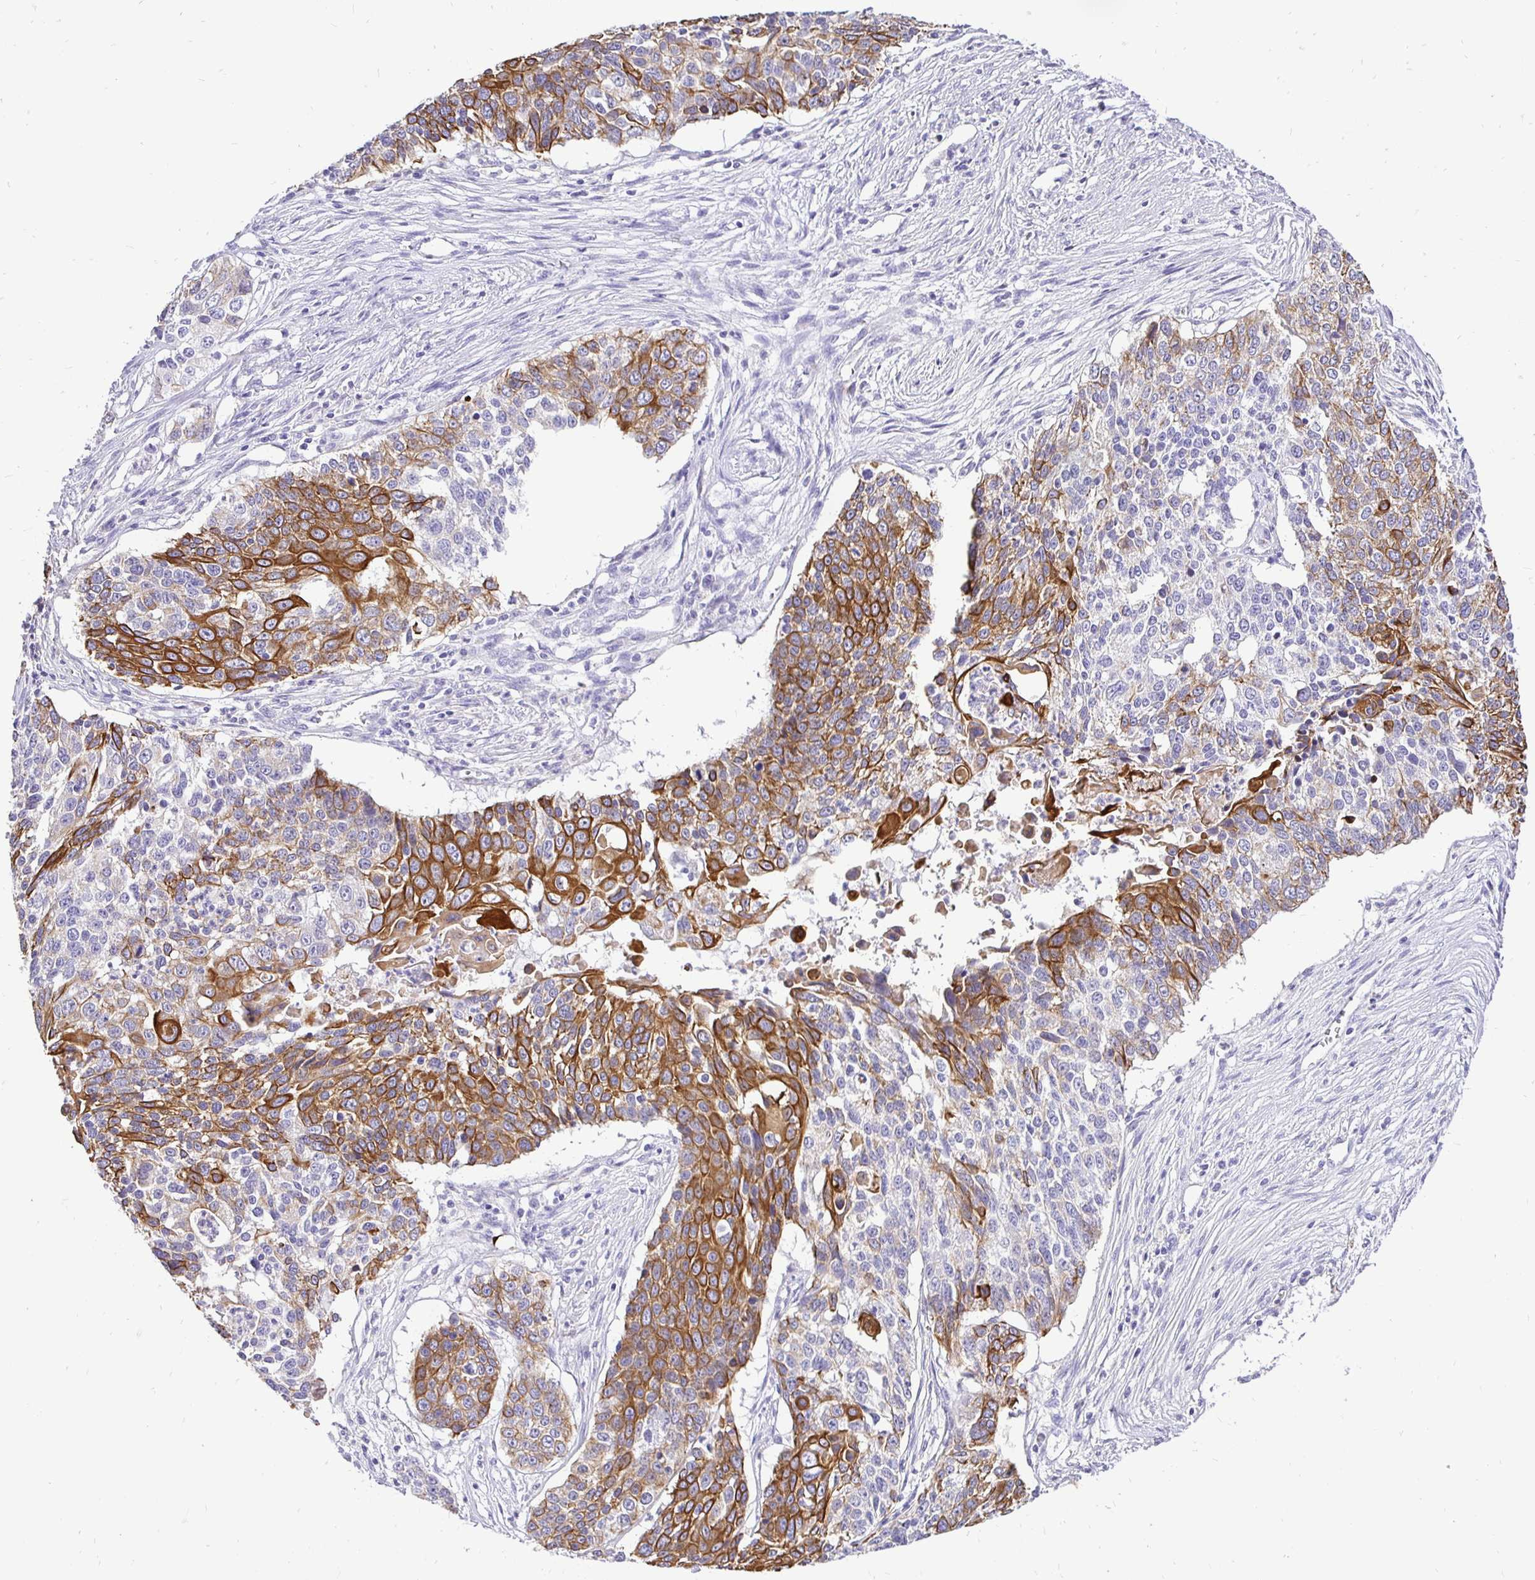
{"staining": {"intensity": "moderate", "quantity": ">75%", "location": "cytoplasmic/membranous"}, "tissue": "lung cancer", "cell_type": "Tumor cells", "image_type": "cancer", "snomed": [{"axis": "morphology", "description": "Squamous cell carcinoma, NOS"}, {"axis": "morphology", "description": "Squamous cell carcinoma, metastatic, NOS"}, {"axis": "topography", "description": "Lung"}, {"axis": "topography", "description": "Pleura, NOS"}], "caption": "Tumor cells show moderate cytoplasmic/membranous staining in approximately >75% of cells in lung cancer.", "gene": "TAF1D", "patient": {"sex": "male", "age": 72}}